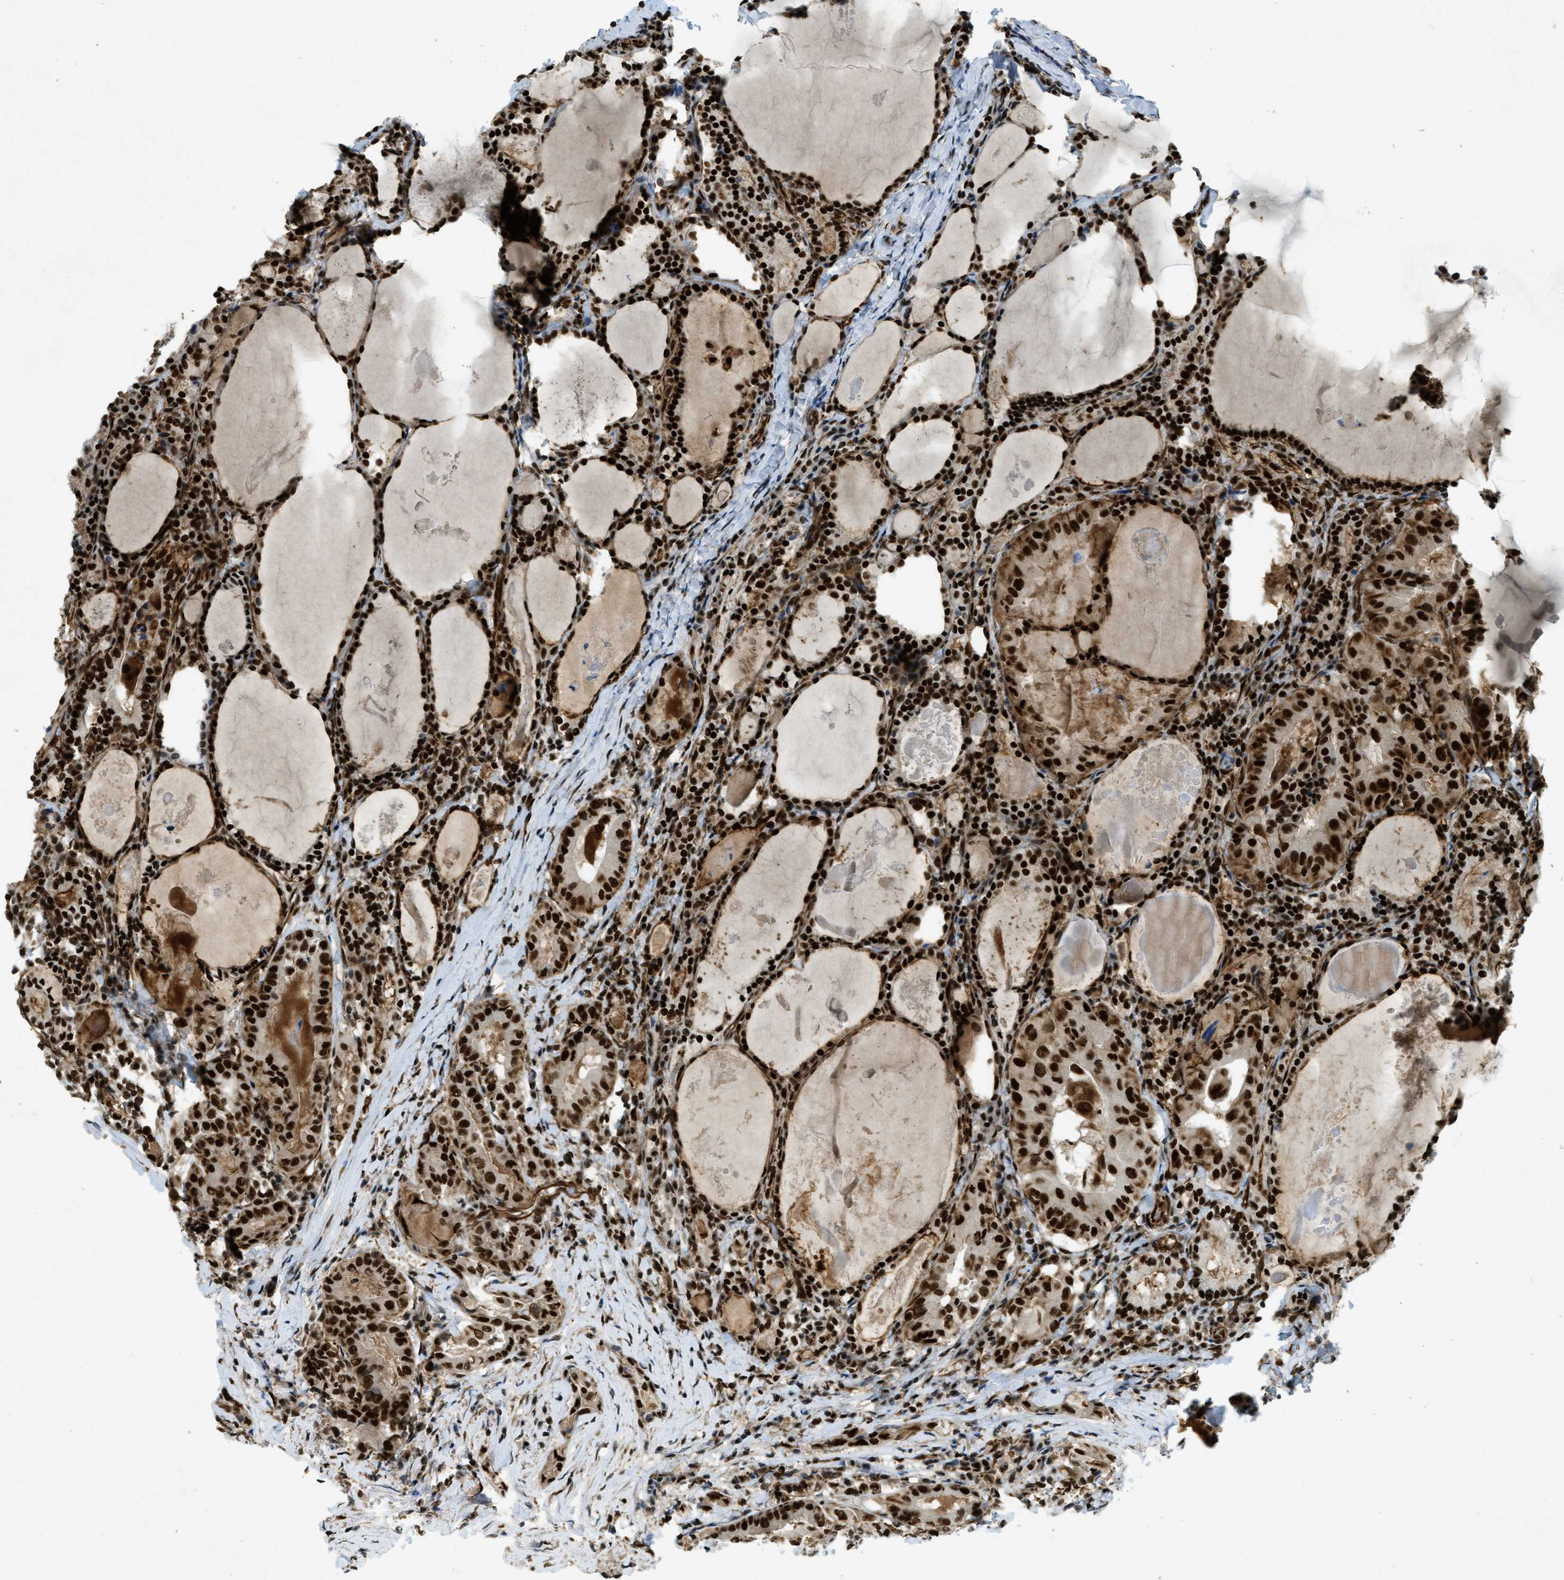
{"staining": {"intensity": "strong", "quantity": ">75%", "location": "nuclear"}, "tissue": "thyroid cancer", "cell_type": "Tumor cells", "image_type": "cancer", "snomed": [{"axis": "morphology", "description": "Papillary adenocarcinoma, NOS"}, {"axis": "topography", "description": "Thyroid gland"}], "caption": "Immunohistochemical staining of papillary adenocarcinoma (thyroid) shows high levels of strong nuclear protein staining in about >75% of tumor cells.", "gene": "ZFR", "patient": {"sex": "female", "age": 42}}